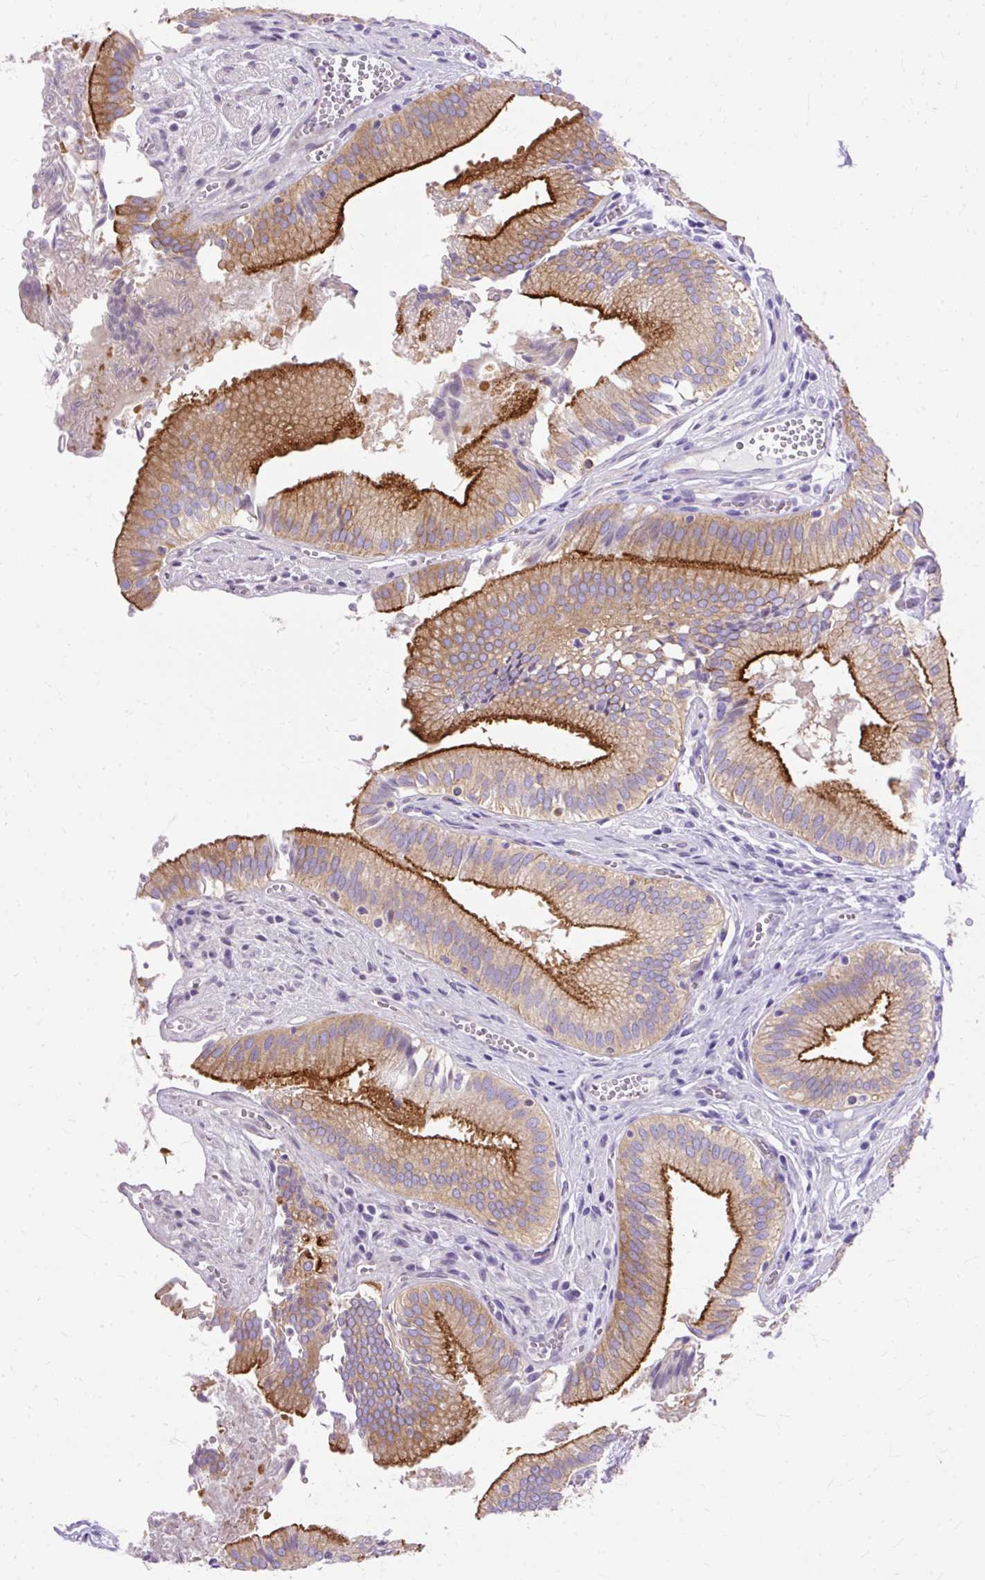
{"staining": {"intensity": "strong", "quantity": ">75%", "location": "cytoplasmic/membranous"}, "tissue": "gallbladder", "cell_type": "Glandular cells", "image_type": "normal", "snomed": [{"axis": "morphology", "description": "Normal tissue, NOS"}, {"axis": "topography", "description": "Gallbladder"}, {"axis": "topography", "description": "Peripheral nerve tissue"}], "caption": "Protein analysis of unremarkable gallbladder shows strong cytoplasmic/membranous expression in about >75% of glandular cells. Immunohistochemistry (ihc) stains the protein in brown and the nuclei are stained blue.", "gene": "MYO6", "patient": {"sex": "male", "age": 17}}